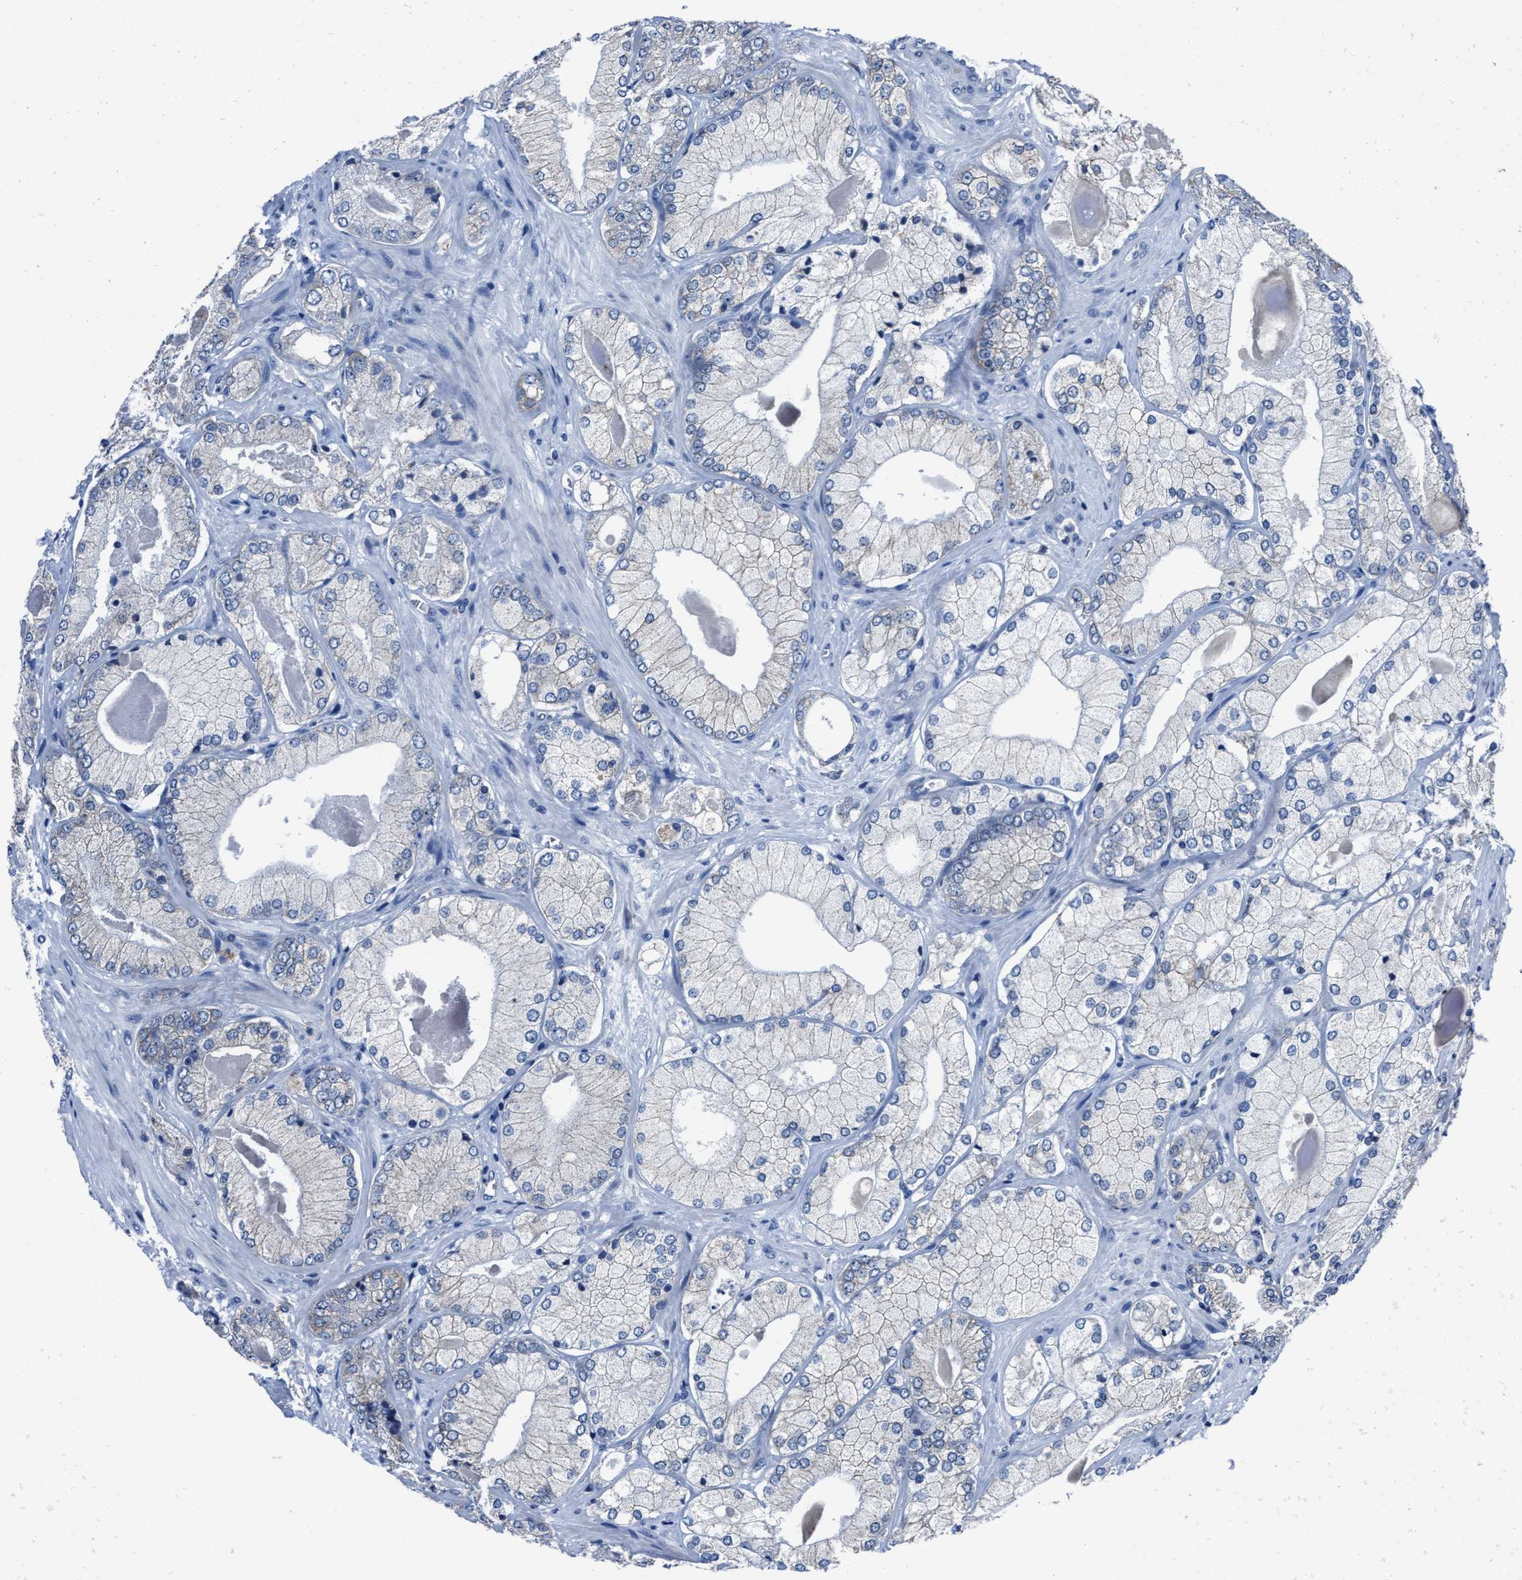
{"staining": {"intensity": "negative", "quantity": "none", "location": "none"}, "tissue": "prostate cancer", "cell_type": "Tumor cells", "image_type": "cancer", "snomed": [{"axis": "morphology", "description": "Adenocarcinoma, Low grade"}, {"axis": "topography", "description": "Prostate"}], "caption": "A high-resolution micrograph shows IHC staining of adenocarcinoma (low-grade) (prostate), which displays no significant expression in tumor cells. (DAB (3,3'-diaminobenzidine) IHC with hematoxylin counter stain).", "gene": "GHITM", "patient": {"sex": "male", "age": 65}}